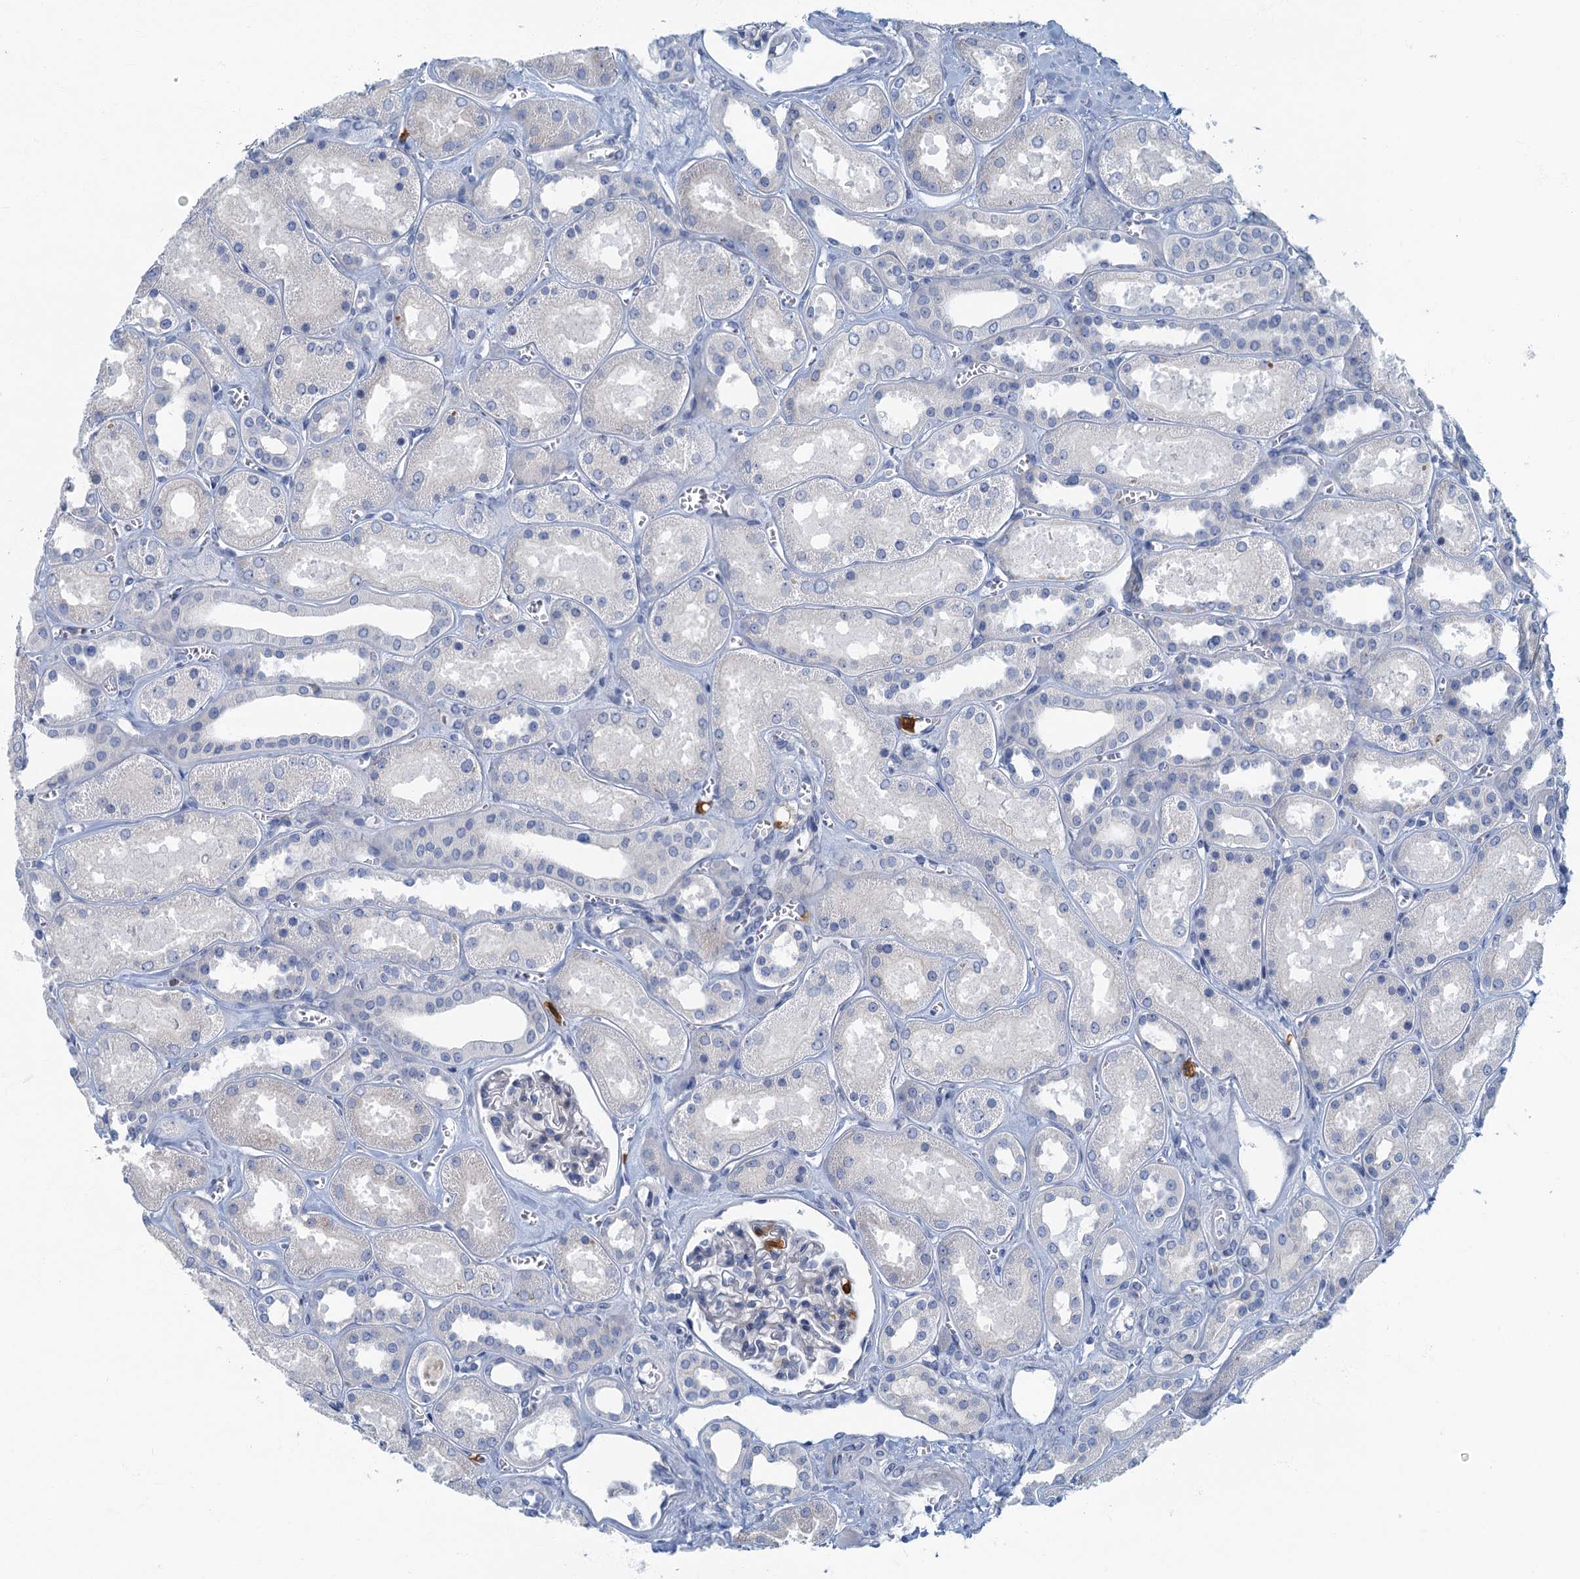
{"staining": {"intensity": "negative", "quantity": "none", "location": "none"}, "tissue": "kidney", "cell_type": "Cells in glomeruli", "image_type": "normal", "snomed": [{"axis": "morphology", "description": "Normal tissue, NOS"}, {"axis": "morphology", "description": "Adenocarcinoma, NOS"}, {"axis": "topography", "description": "Kidney"}], "caption": "Photomicrograph shows no protein positivity in cells in glomeruli of normal kidney.", "gene": "ANKDD1A", "patient": {"sex": "female", "age": 68}}